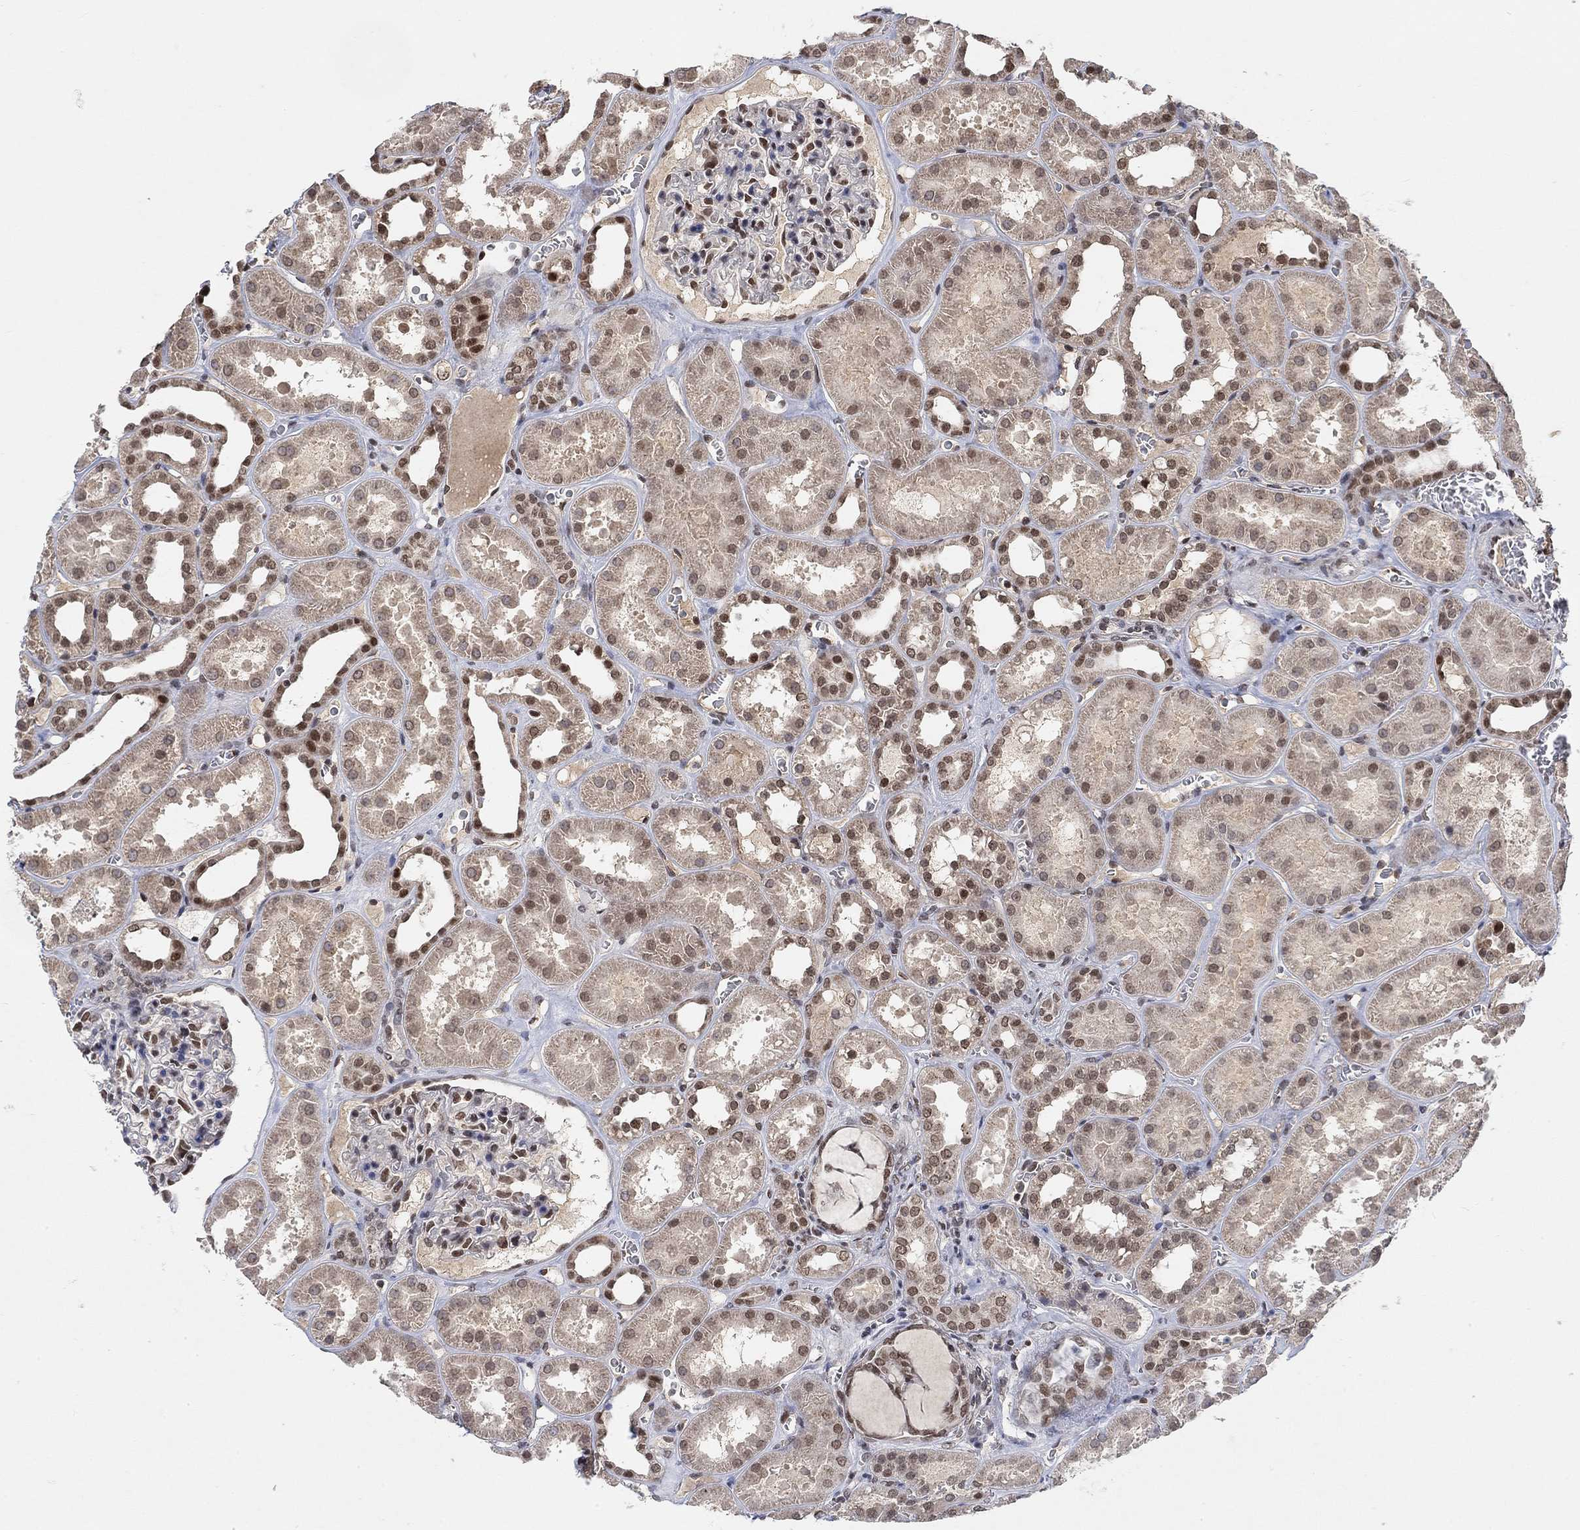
{"staining": {"intensity": "strong", "quantity": "<25%", "location": "nuclear"}, "tissue": "kidney", "cell_type": "Cells in glomeruli", "image_type": "normal", "snomed": [{"axis": "morphology", "description": "Normal tissue, NOS"}, {"axis": "topography", "description": "Kidney"}], "caption": "Normal kidney demonstrates strong nuclear staining in approximately <25% of cells in glomeruli.", "gene": "THAP8", "patient": {"sex": "female", "age": 41}}